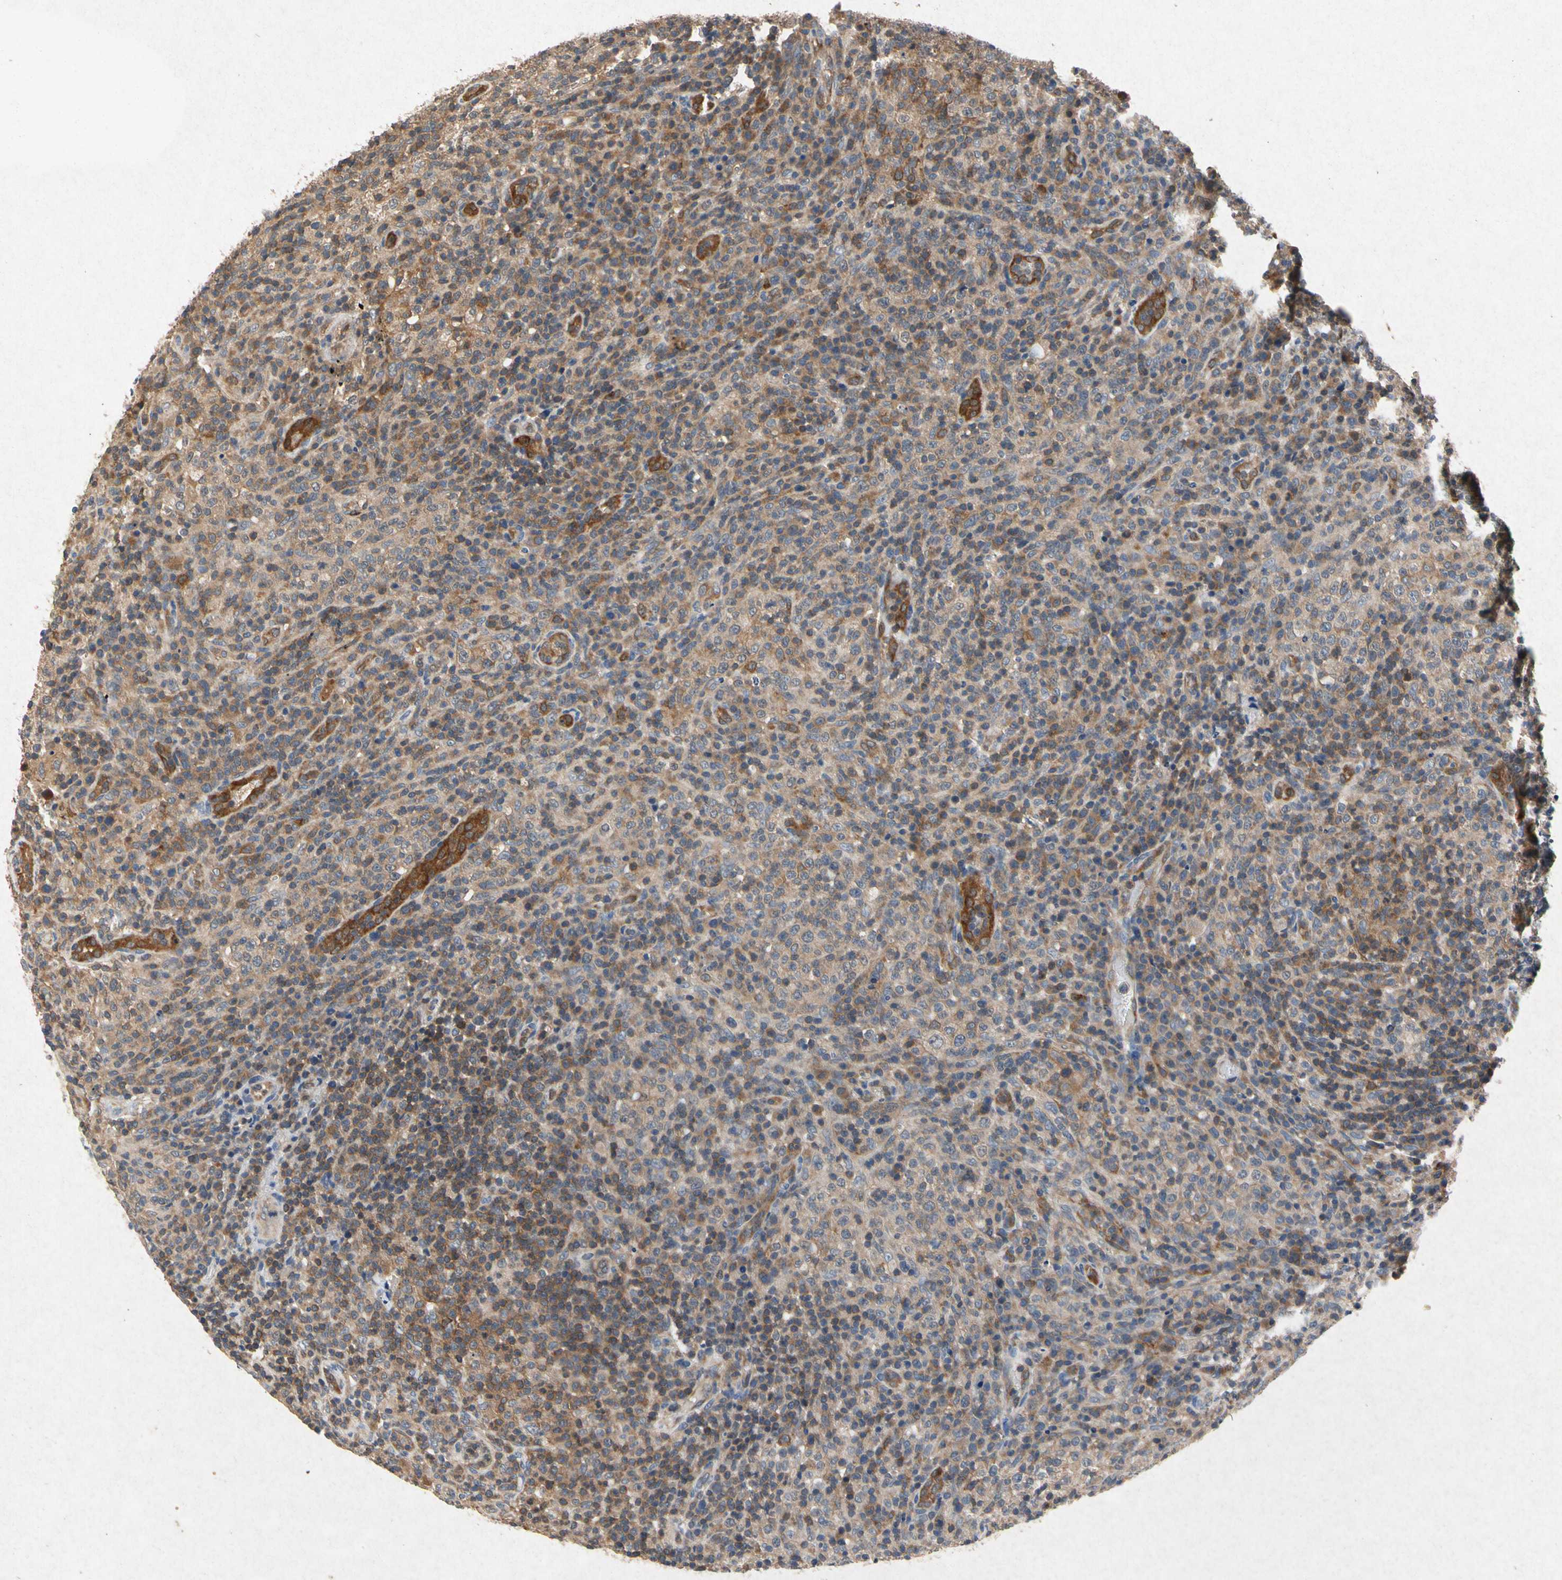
{"staining": {"intensity": "moderate", "quantity": ">75%", "location": "cytoplasmic/membranous"}, "tissue": "lymphoma", "cell_type": "Tumor cells", "image_type": "cancer", "snomed": [{"axis": "morphology", "description": "Malignant lymphoma, non-Hodgkin's type, High grade"}, {"axis": "topography", "description": "Lymph node"}], "caption": "Immunohistochemical staining of lymphoma shows medium levels of moderate cytoplasmic/membranous staining in about >75% of tumor cells.", "gene": "RPS6KA1", "patient": {"sex": "female", "age": 76}}